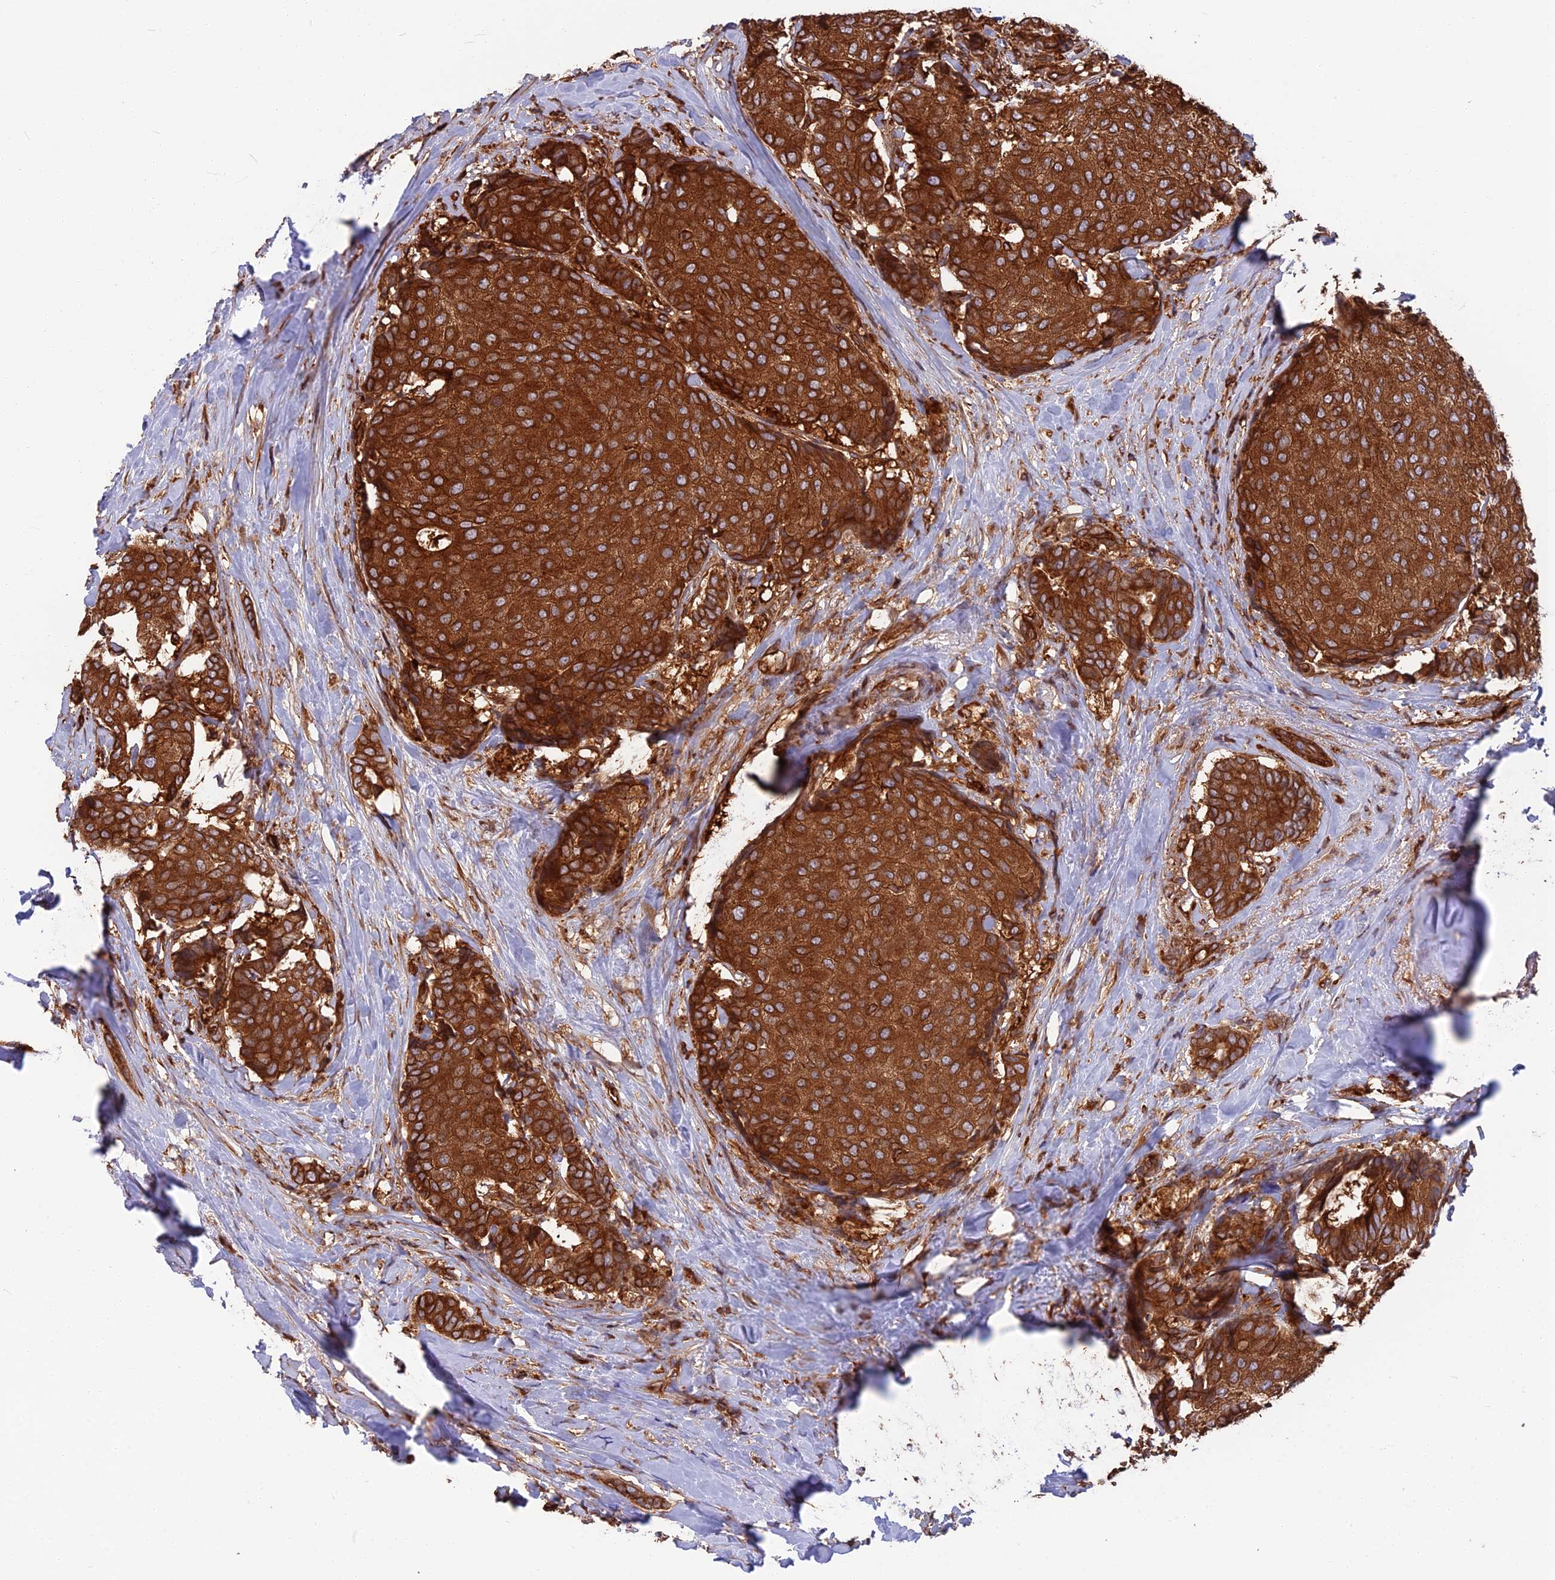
{"staining": {"intensity": "strong", "quantity": ">75%", "location": "cytoplasmic/membranous"}, "tissue": "breast cancer", "cell_type": "Tumor cells", "image_type": "cancer", "snomed": [{"axis": "morphology", "description": "Duct carcinoma"}, {"axis": "topography", "description": "Breast"}], "caption": "Protein expression analysis of human breast cancer (invasive ductal carcinoma) reveals strong cytoplasmic/membranous positivity in about >75% of tumor cells.", "gene": "WDR1", "patient": {"sex": "female", "age": 75}}